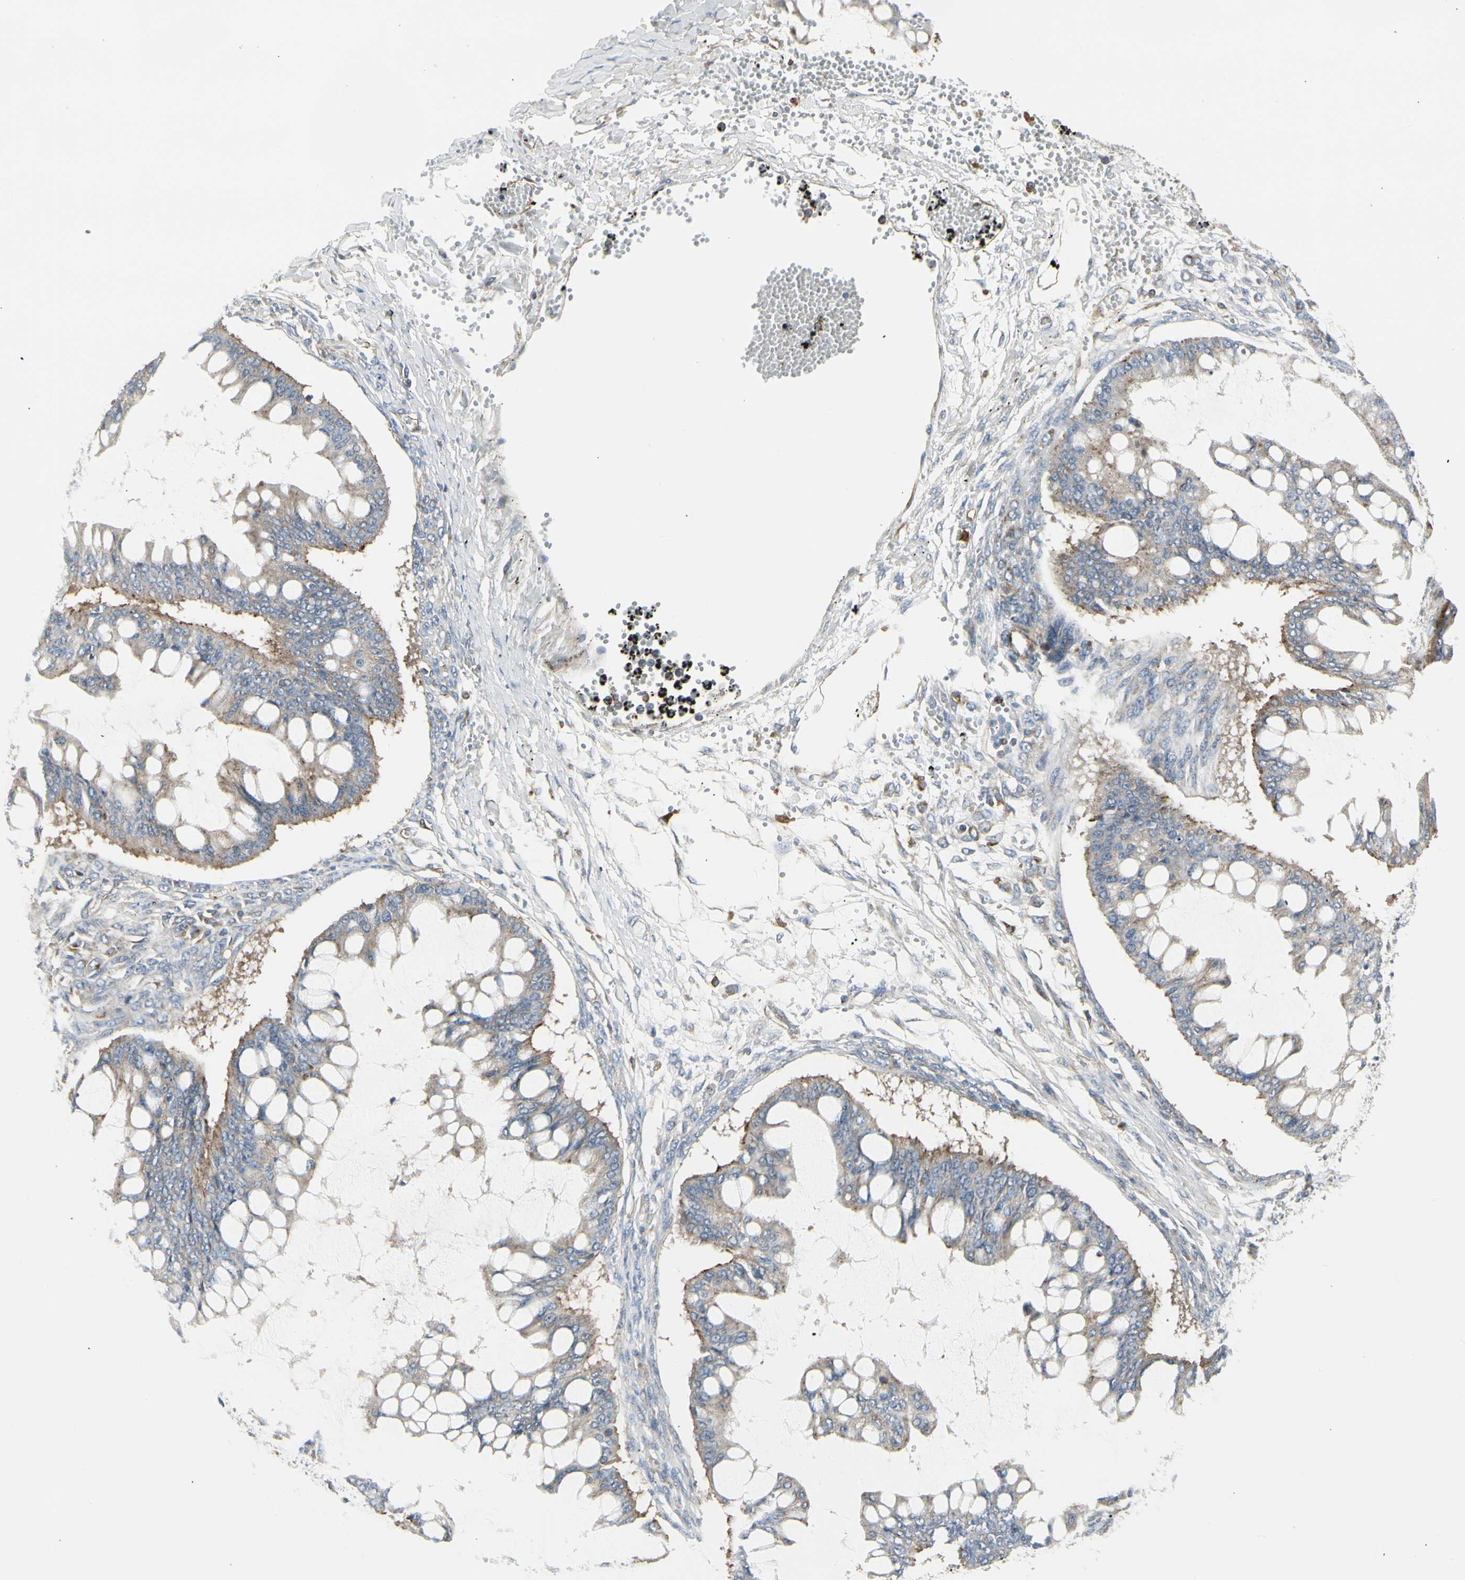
{"staining": {"intensity": "moderate", "quantity": "<25%", "location": "cytoplasmic/membranous"}, "tissue": "ovarian cancer", "cell_type": "Tumor cells", "image_type": "cancer", "snomed": [{"axis": "morphology", "description": "Cystadenocarcinoma, mucinous, NOS"}, {"axis": "topography", "description": "Ovary"}], "caption": "Human mucinous cystadenocarcinoma (ovarian) stained with a protein marker demonstrates moderate staining in tumor cells.", "gene": "ATP6V1B2", "patient": {"sex": "female", "age": 73}}